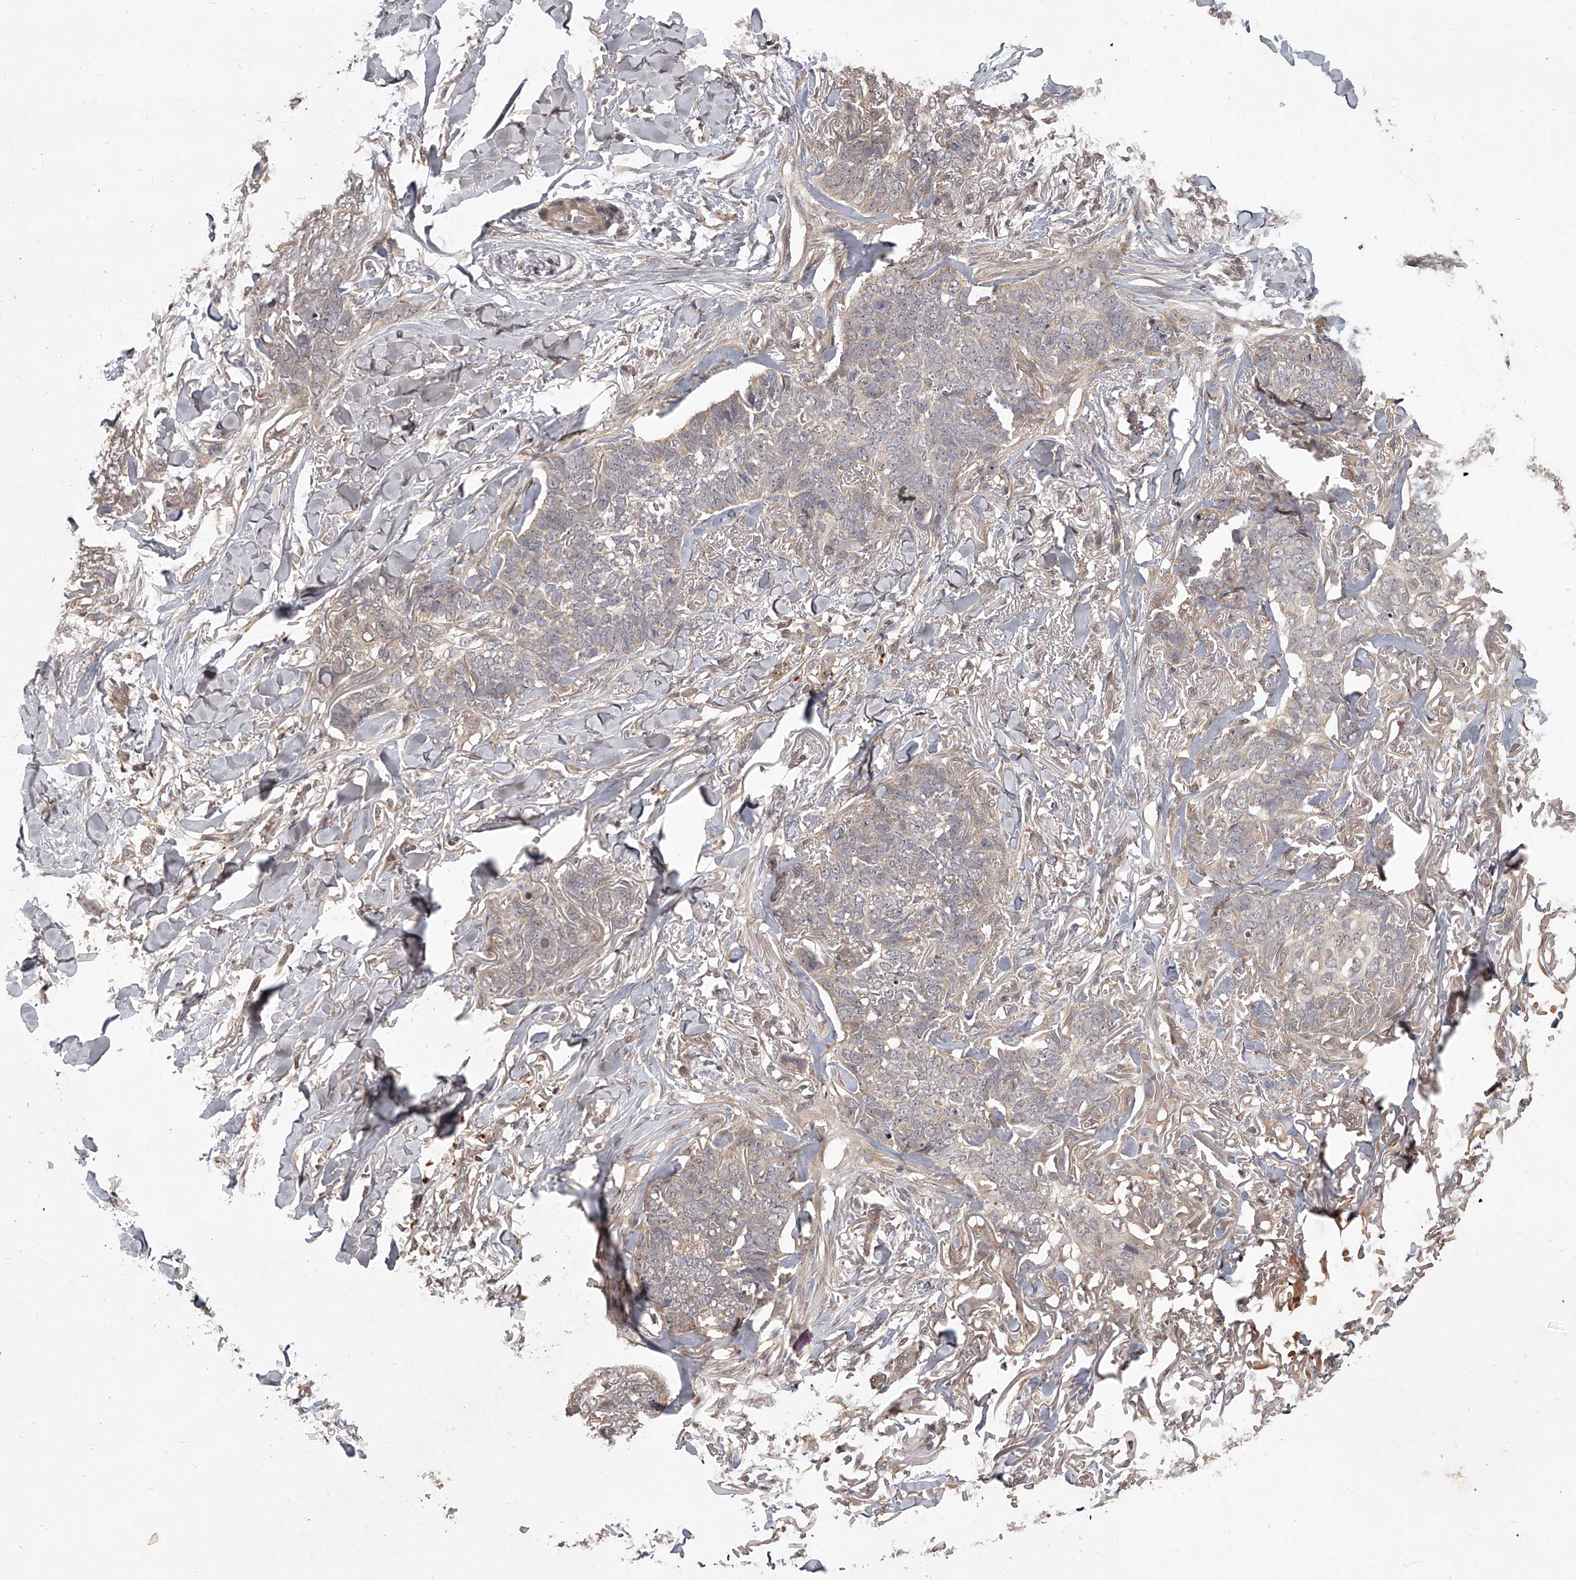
{"staining": {"intensity": "weak", "quantity": "<25%", "location": "cytoplasmic/membranous"}, "tissue": "skin cancer", "cell_type": "Tumor cells", "image_type": "cancer", "snomed": [{"axis": "morphology", "description": "Normal tissue, NOS"}, {"axis": "morphology", "description": "Basal cell carcinoma"}, {"axis": "topography", "description": "Skin"}], "caption": "Immunohistochemical staining of human skin basal cell carcinoma exhibits no significant positivity in tumor cells.", "gene": "SLC37A1", "patient": {"sex": "male", "age": 77}}